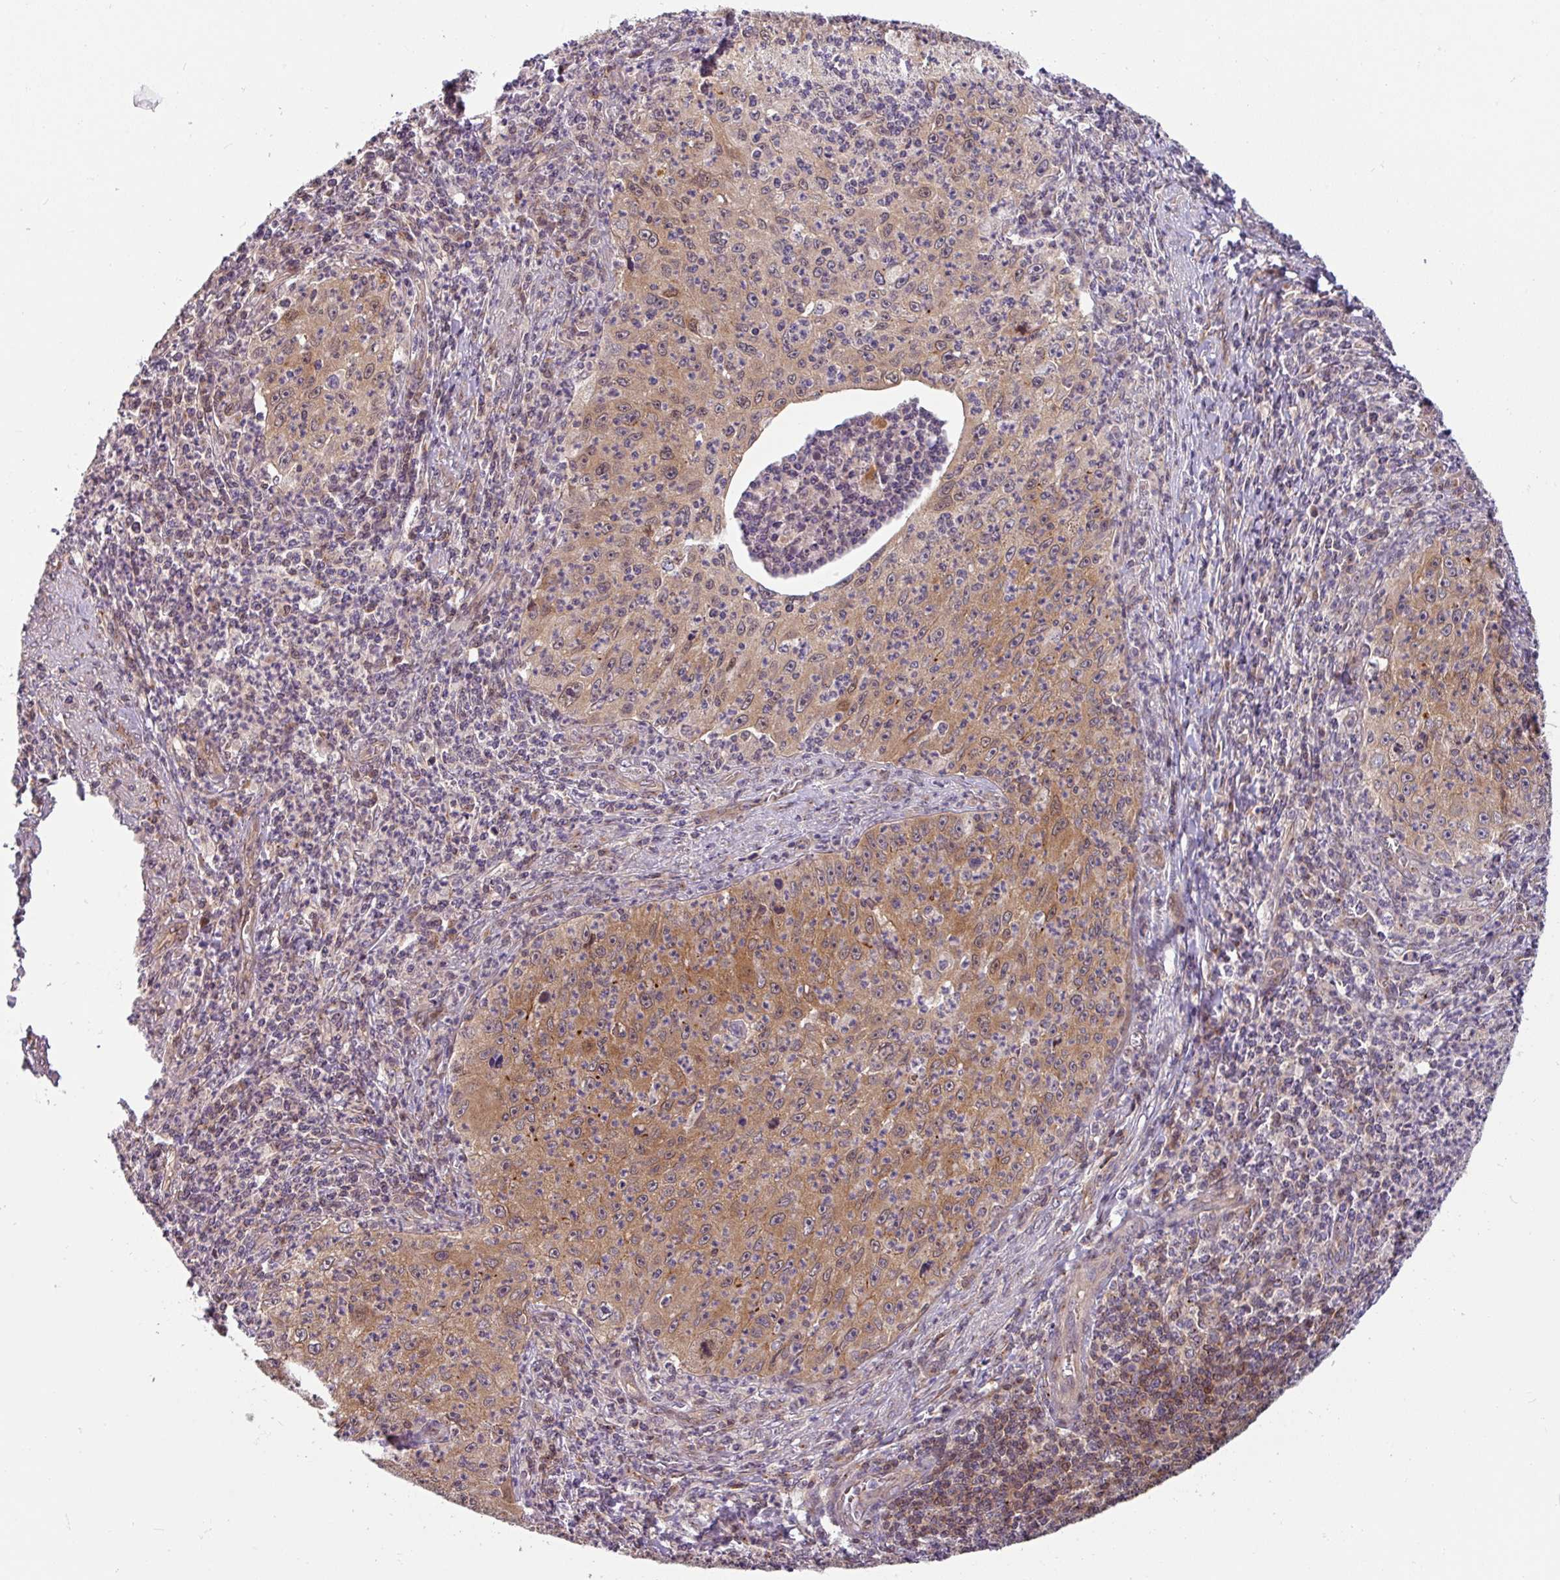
{"staining": {"intensity": "moderate", "quantity": ">75%", "location": "cytoplasmic/membranous"}, "tissue": "cervical cancer", "cell_type": "Tumor cells", "image_type": "cancer", "snomed": [{"axis": "morphology", "description": "Squamous cell carcinoma, NOS"}, {"axis": "topography", "description": "Cervix"}], "caption": "Immunohistochemistry (DAB (3,3'-diaminobenzidine)) staining of cervical cancer (squamous cell carcinoma) shows moderate cytoplasmic/membranous protein staining in approximately >75% of tumor cells. The protein is stained brown, and the nuclei are stained in blue (DAB (3,3'-diaminobenzidine) IHC with brightfield microscopy, high magnification).", "gene": "SHB", "patient": {"sex": "female", "age": 30}}